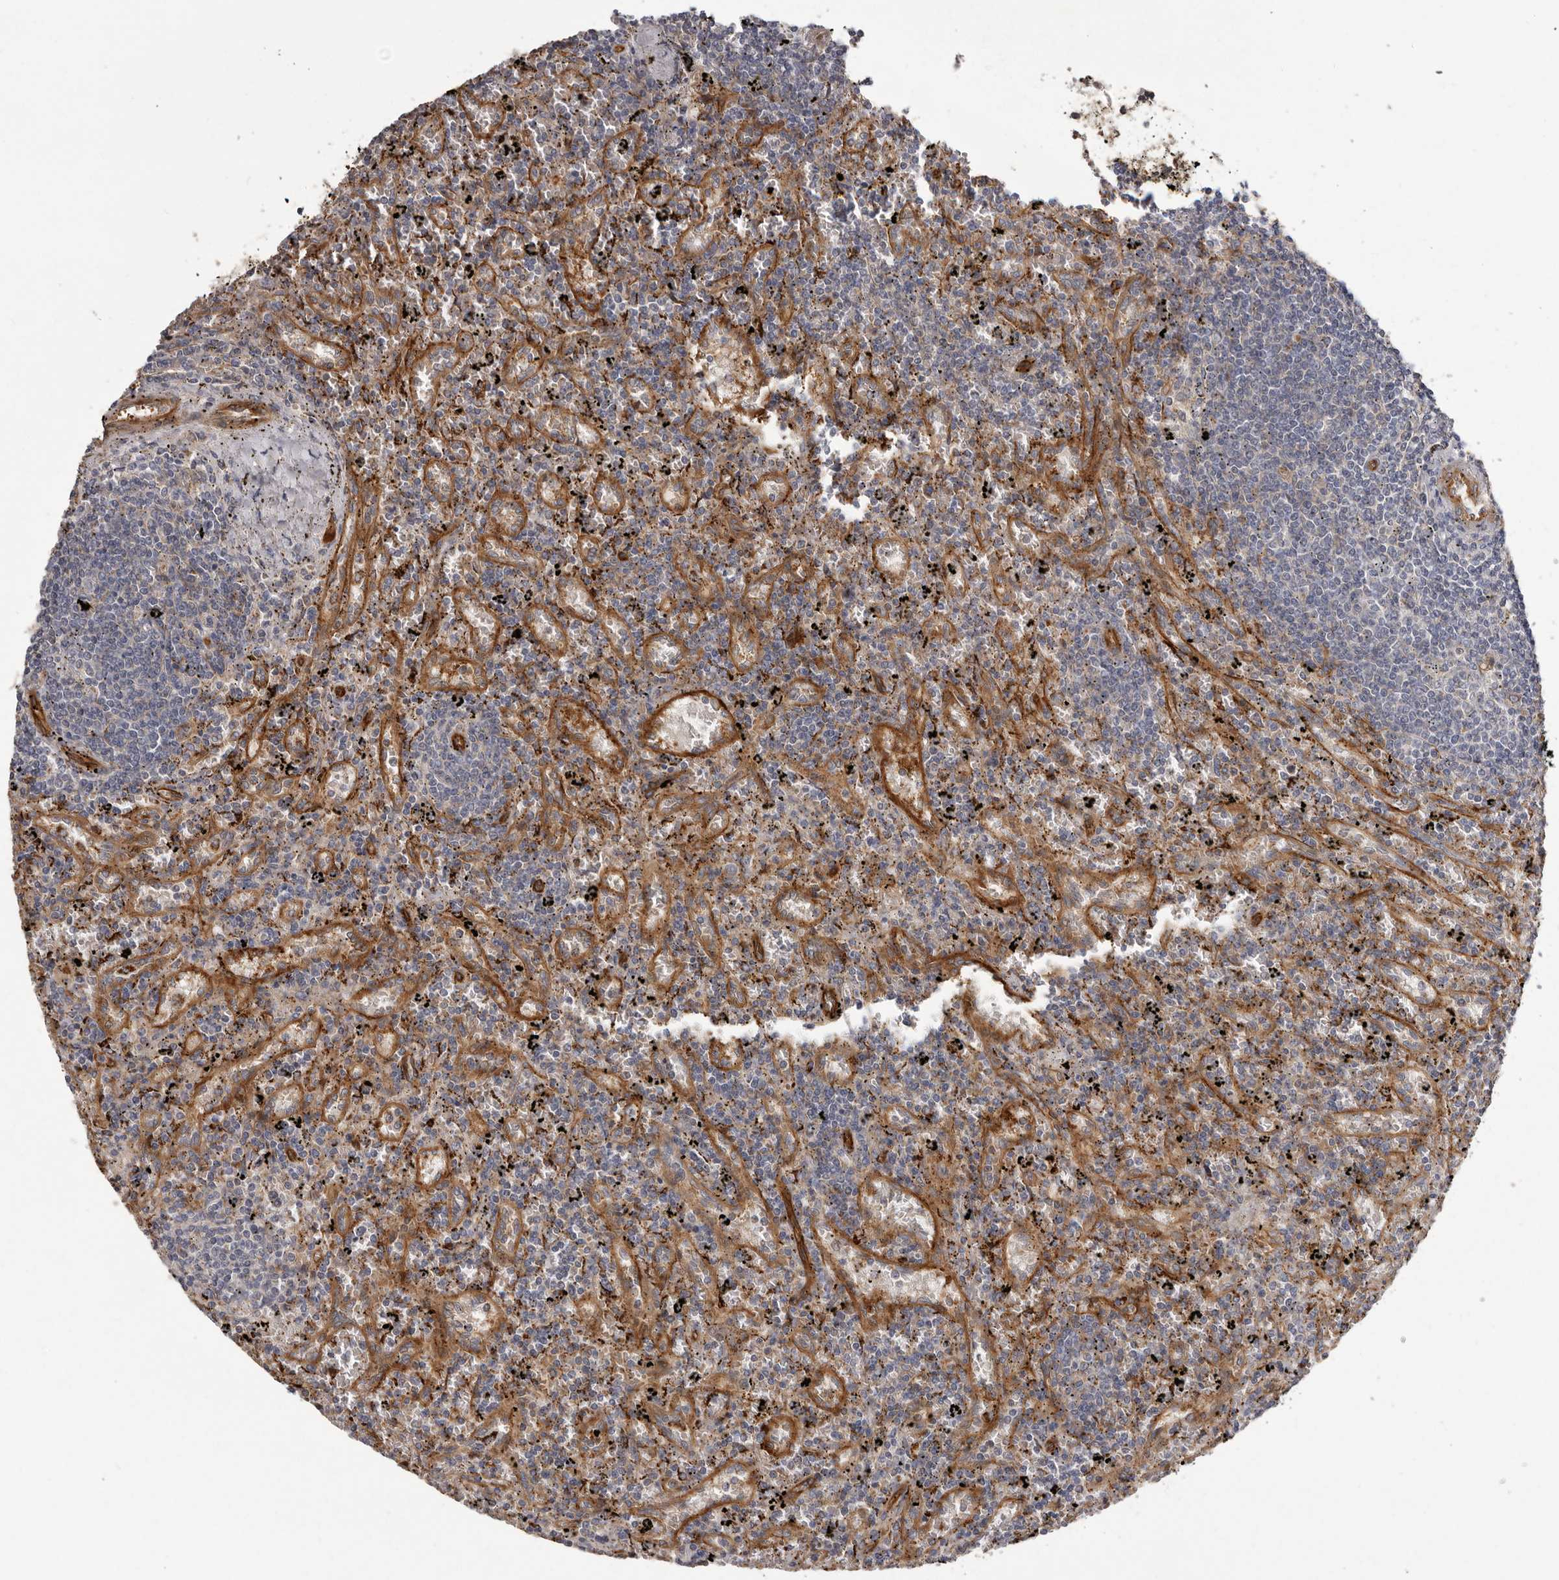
{"staining": {"intensity": "negative", "quantity": "none", "location": "none"}, "tissue": "lymphoma", "cell_type": "Tumor cells", "image_type": "cancer", "snomed": [{"axis": "morphology", "description": "Malignant lymphoma, non-Hodgkin's type, Low grade"}, {"axis": "topography", "description": "Spleen"}], "caption": "This photomicrograph is of low-grade malignant lymphoma, non-Hodgkin's type stained with immunohistochemistry (IHC) to label a protein in brown with the nuclei are counter-stained blue. There is no expression in tumor cells. Brightfield microscopy of immunohistochemistry stained with DAB (3,3'-diaminobenzidine) (brown) and hematoxylin (blue), captured at high magnification.", "gene": "ENAH", "patient": {"sex": "male", "age": 76}}